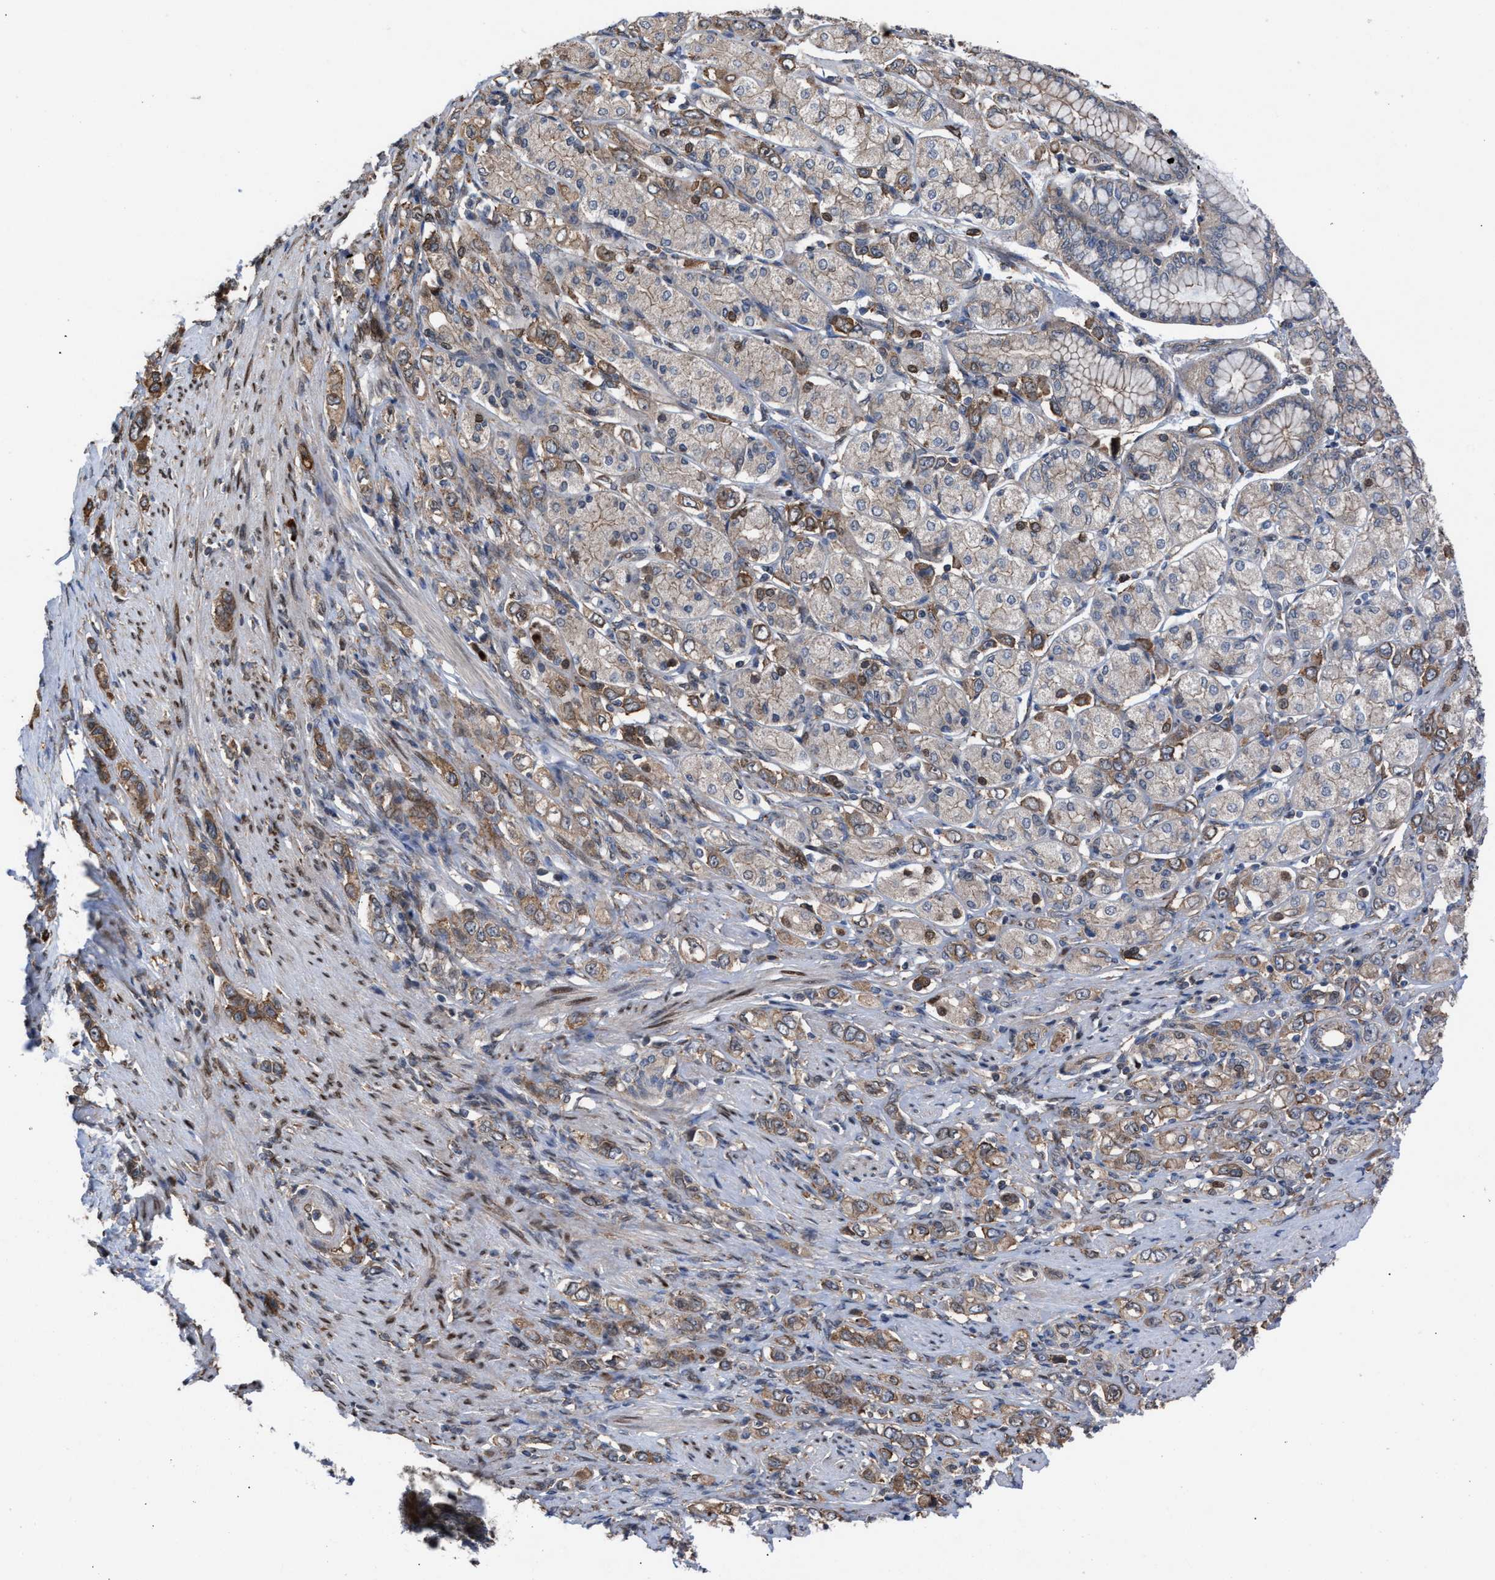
{"staining": {"intensity": "weak", "quantity": "25%-75%", "location": "cytoplasmic/membranous"}, "tissue": "stomach cancer", "cell_type": "Tumor cells", "image_type": "cancer", "snomed": [{"axis": "morphology", "description": "Adenocarcinoma, NOS"}, {"axis": "topography", "description": "Stomach"}], "caption": "Human stomach adenocarcinoma stained for a protein (brown) exhibits weak cytoplasmic/membranous positive staining in approximately 25%-75% of tumor cells.", "gene": "TP53BP2", "patient": {"sex": "female", "age": 65}}